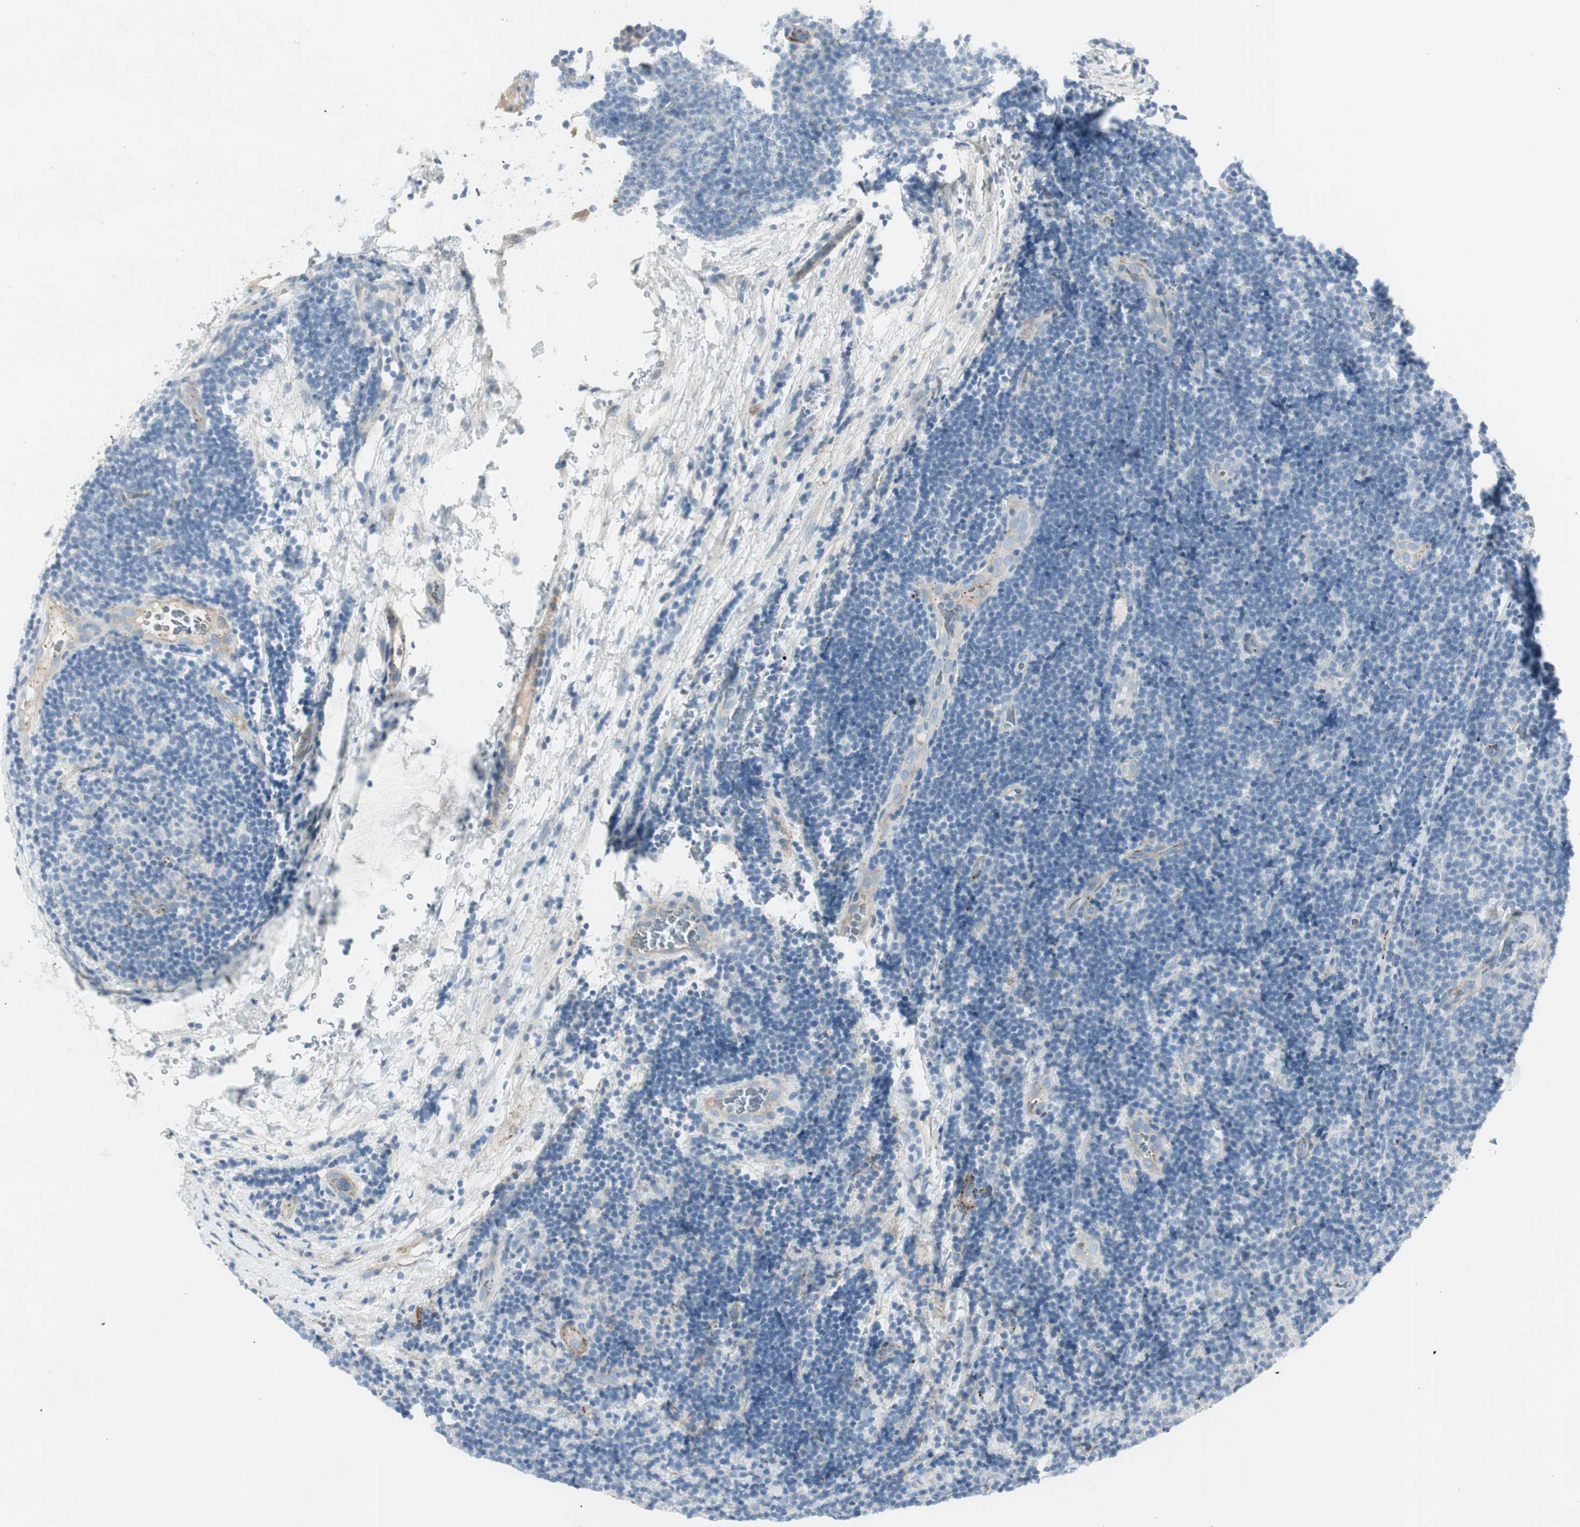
{"staining": {"intensity": "negative", "quantity": "none", "location": "none"}, "tissue": "lymphoma", "cell_type": "Tumor cells", "image_type": "cancer", "snomed": [{"axis": "morphology", "description": "Malignant lymphoma, non-Hodgkin's type, Low grade"}, {"axis": "topography", "description": "Lymph node"}], "caption": "This is a histopathology image of IHC staining of lymphoma, which shows no positivity in tumor cells. (DAB (3,3'-diaminobenzidine) IHC, high magnification).", "gene": "CACNA2D1", "patient": {"sex": "male", "age": 83}}